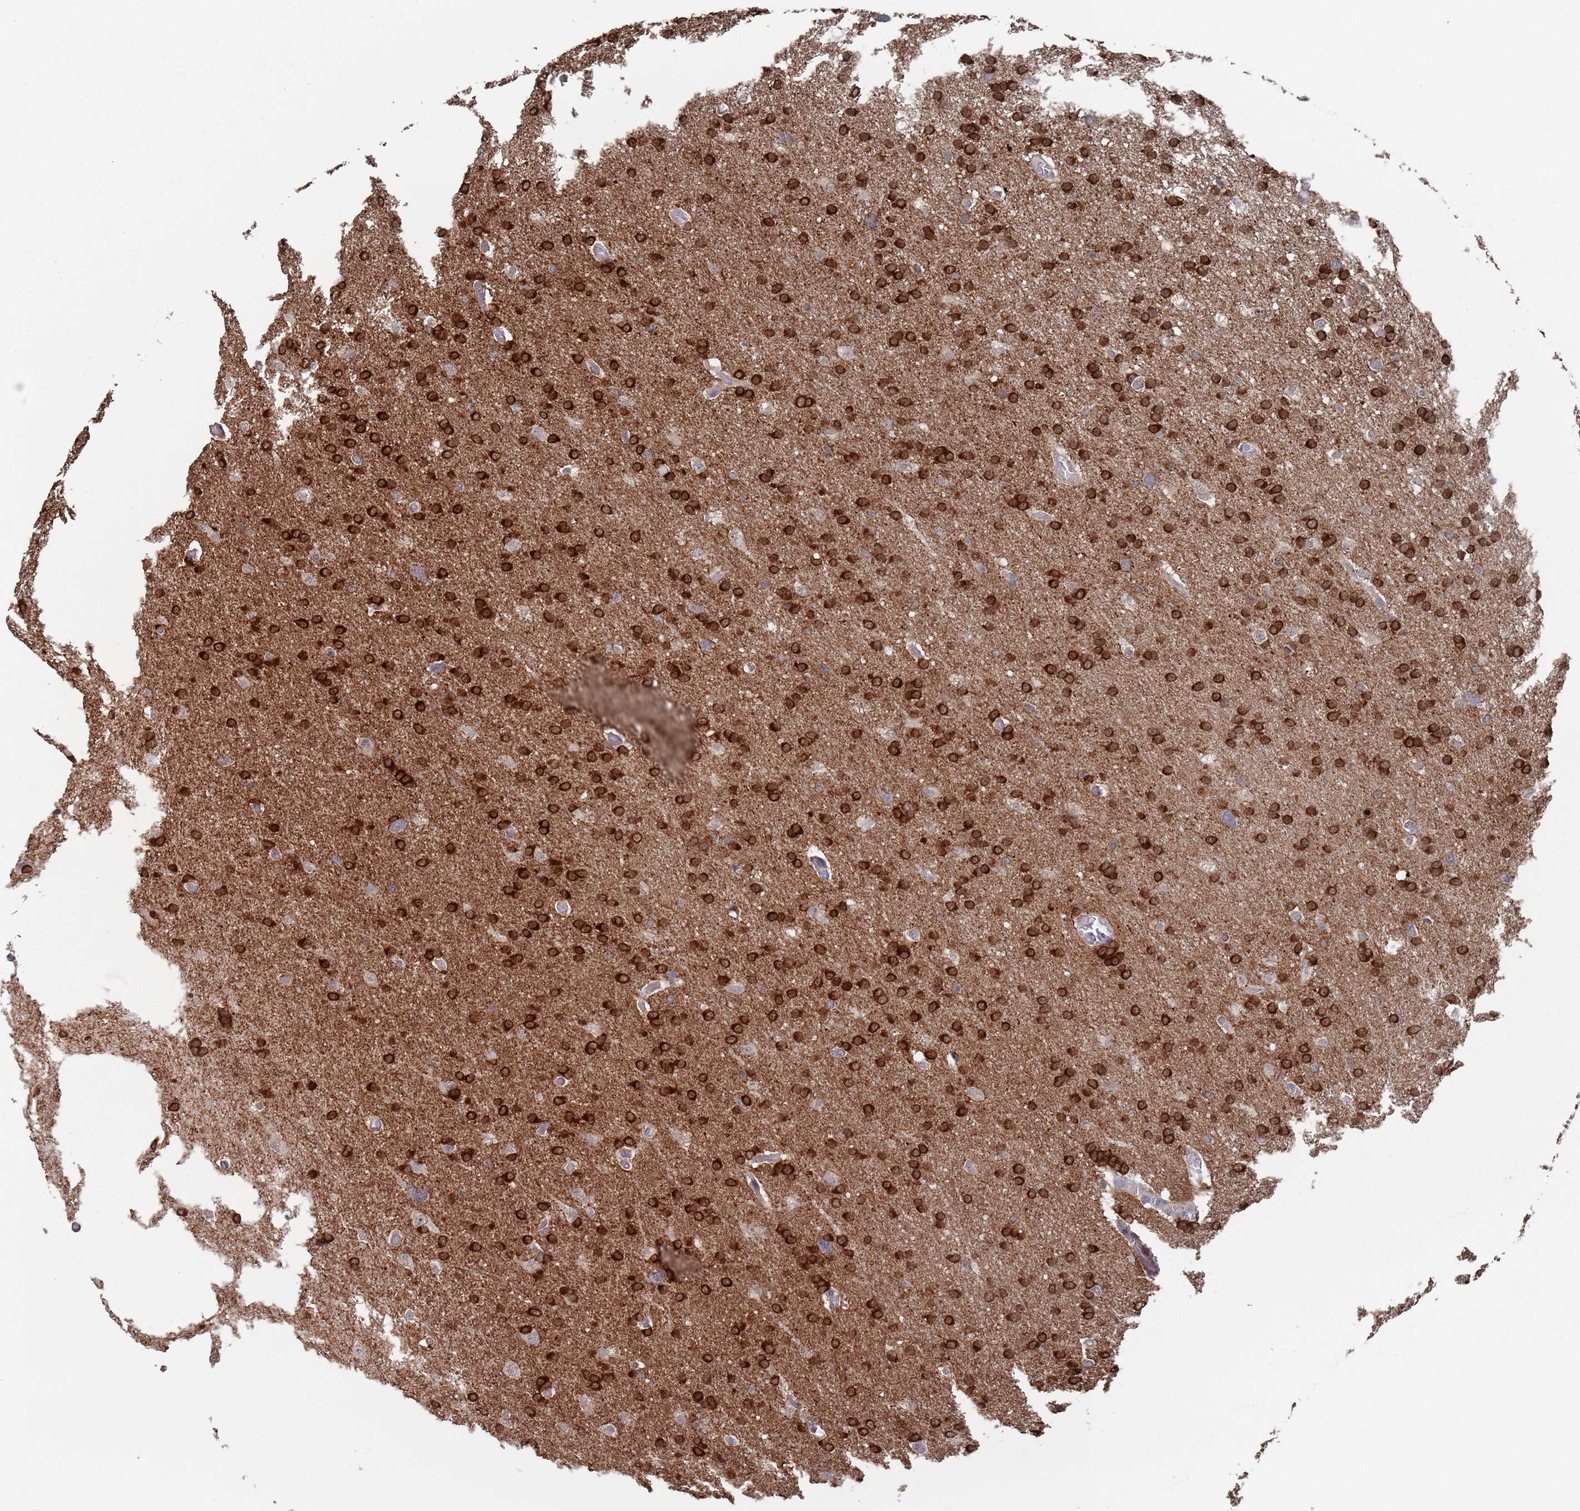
{"staining": {"intensity": "strong", "quantity": ">75%", "location": "cytoplasmic/membranous"}, "tissue": "glioma", "cell_type": "Tumor cells", "image_type": "cancer", "snomed": [{"axis": "morphology", "description": "Glioma, malignant, High grade"}, {"axis": "topography", "description": "Cerebral cortex"}], "caption": "Malignant glioma (high-grade) was stained to show a protein in brown. There is high levels of strong cytoplasmic/membranous positivity in about >75% of tumor cells.", "gene": "DGKD", "patient": {"sex": "female", "age": 36}}